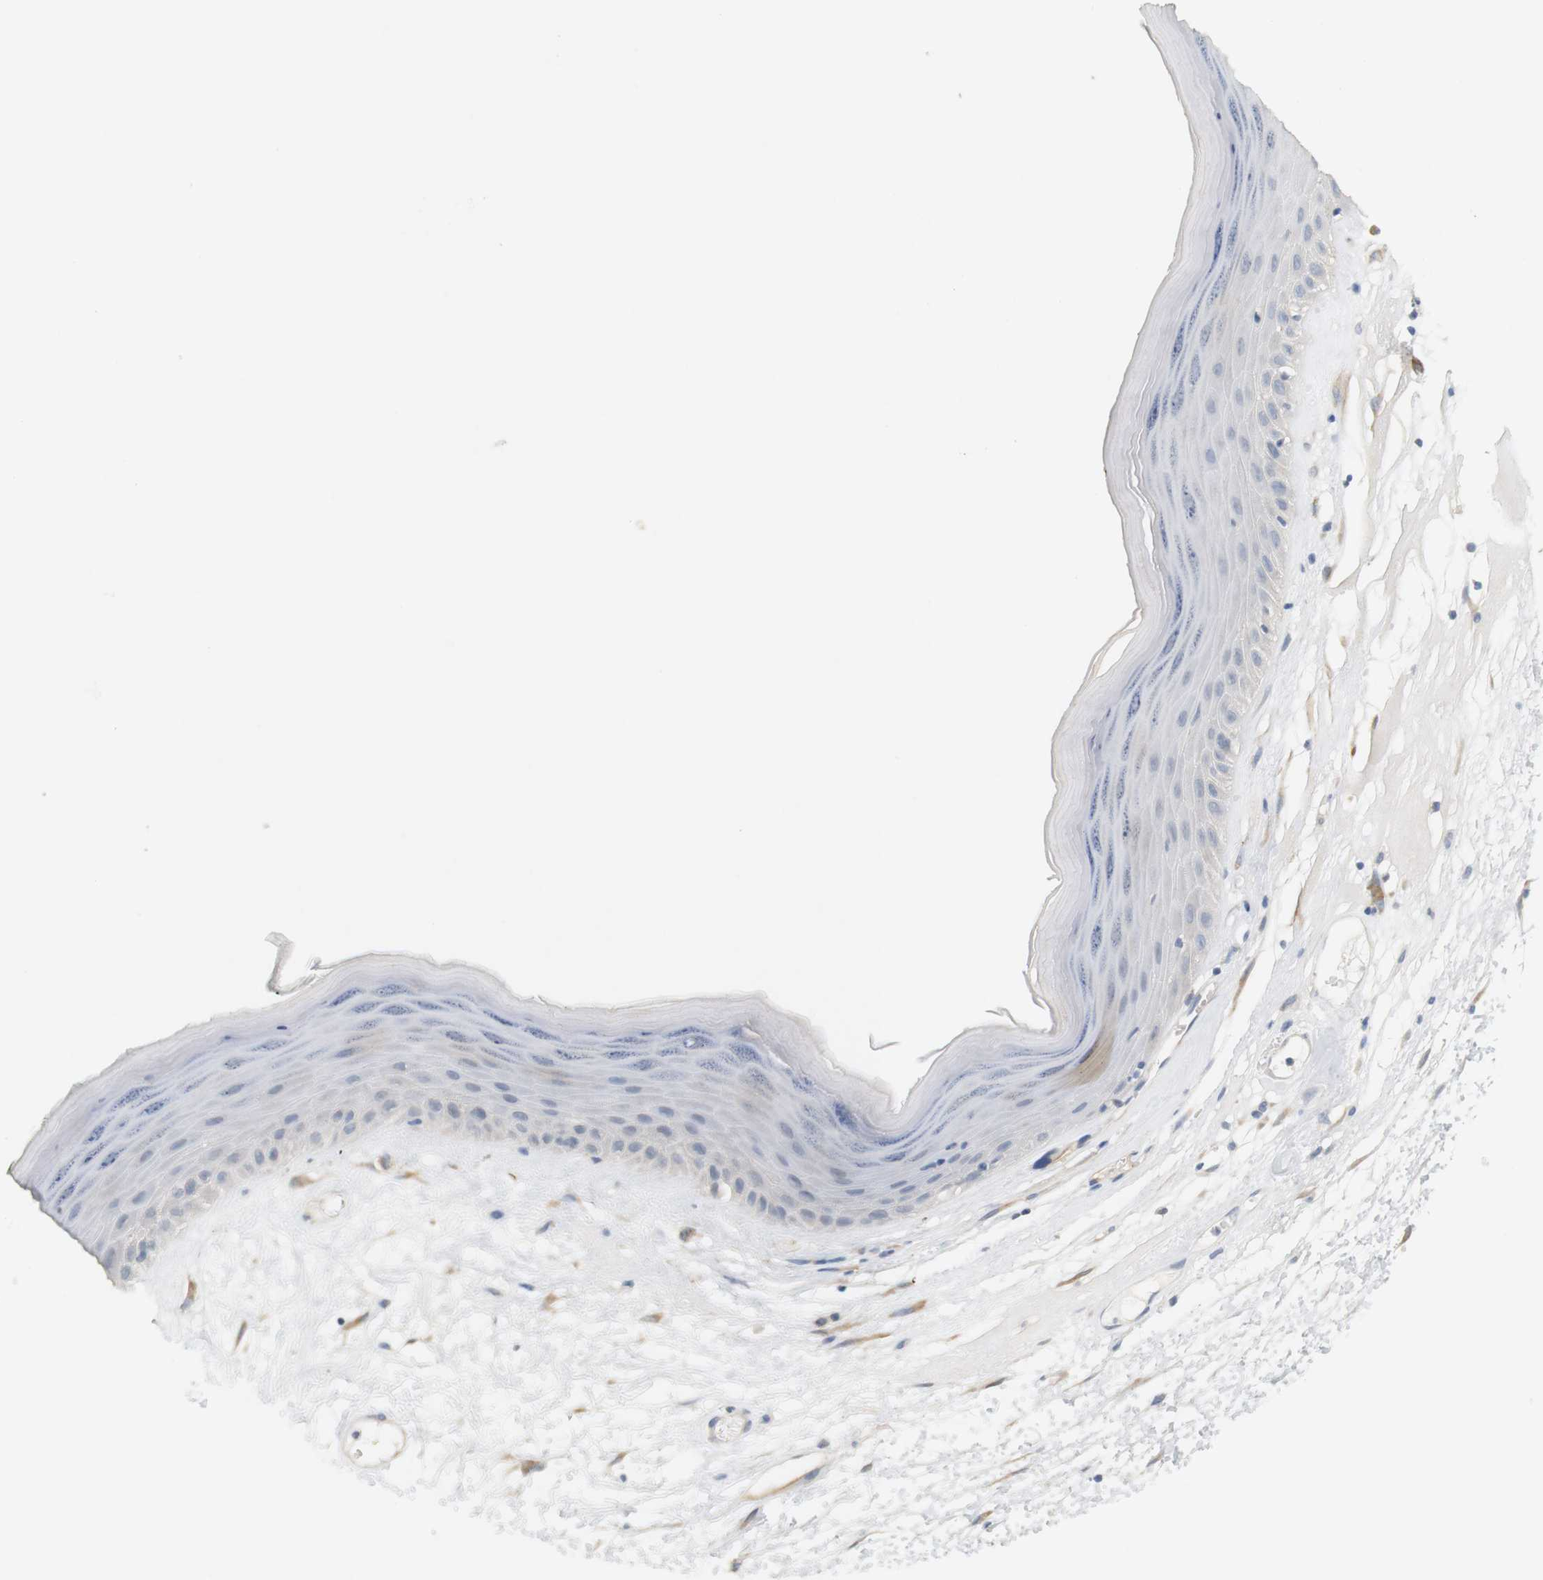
{"staining": {"intensity": "negative", "quantity": "none", "location": "none"}, "tissue": "skin", "cell_type": "Epidermal cells", "image_type": "normal", "snomed": [{"axis": "morphology", "description": "Normal tissue, NOS"}, {"axis": "morphology", "description": "Inflammation, NOS"}, {"axis": "topography", "description": "Vulva"}], "caption": "Immunohistochemistry (IHC) of benign skin shows no expression in epidermal cells. The staining is performed using DAB (3,3'-diaminobenzidine) brown chromogen with nuclei counter-stained in using hematoxylin.", "gene": "OSR1", "patient": {"sex": "female", "age": 84}}